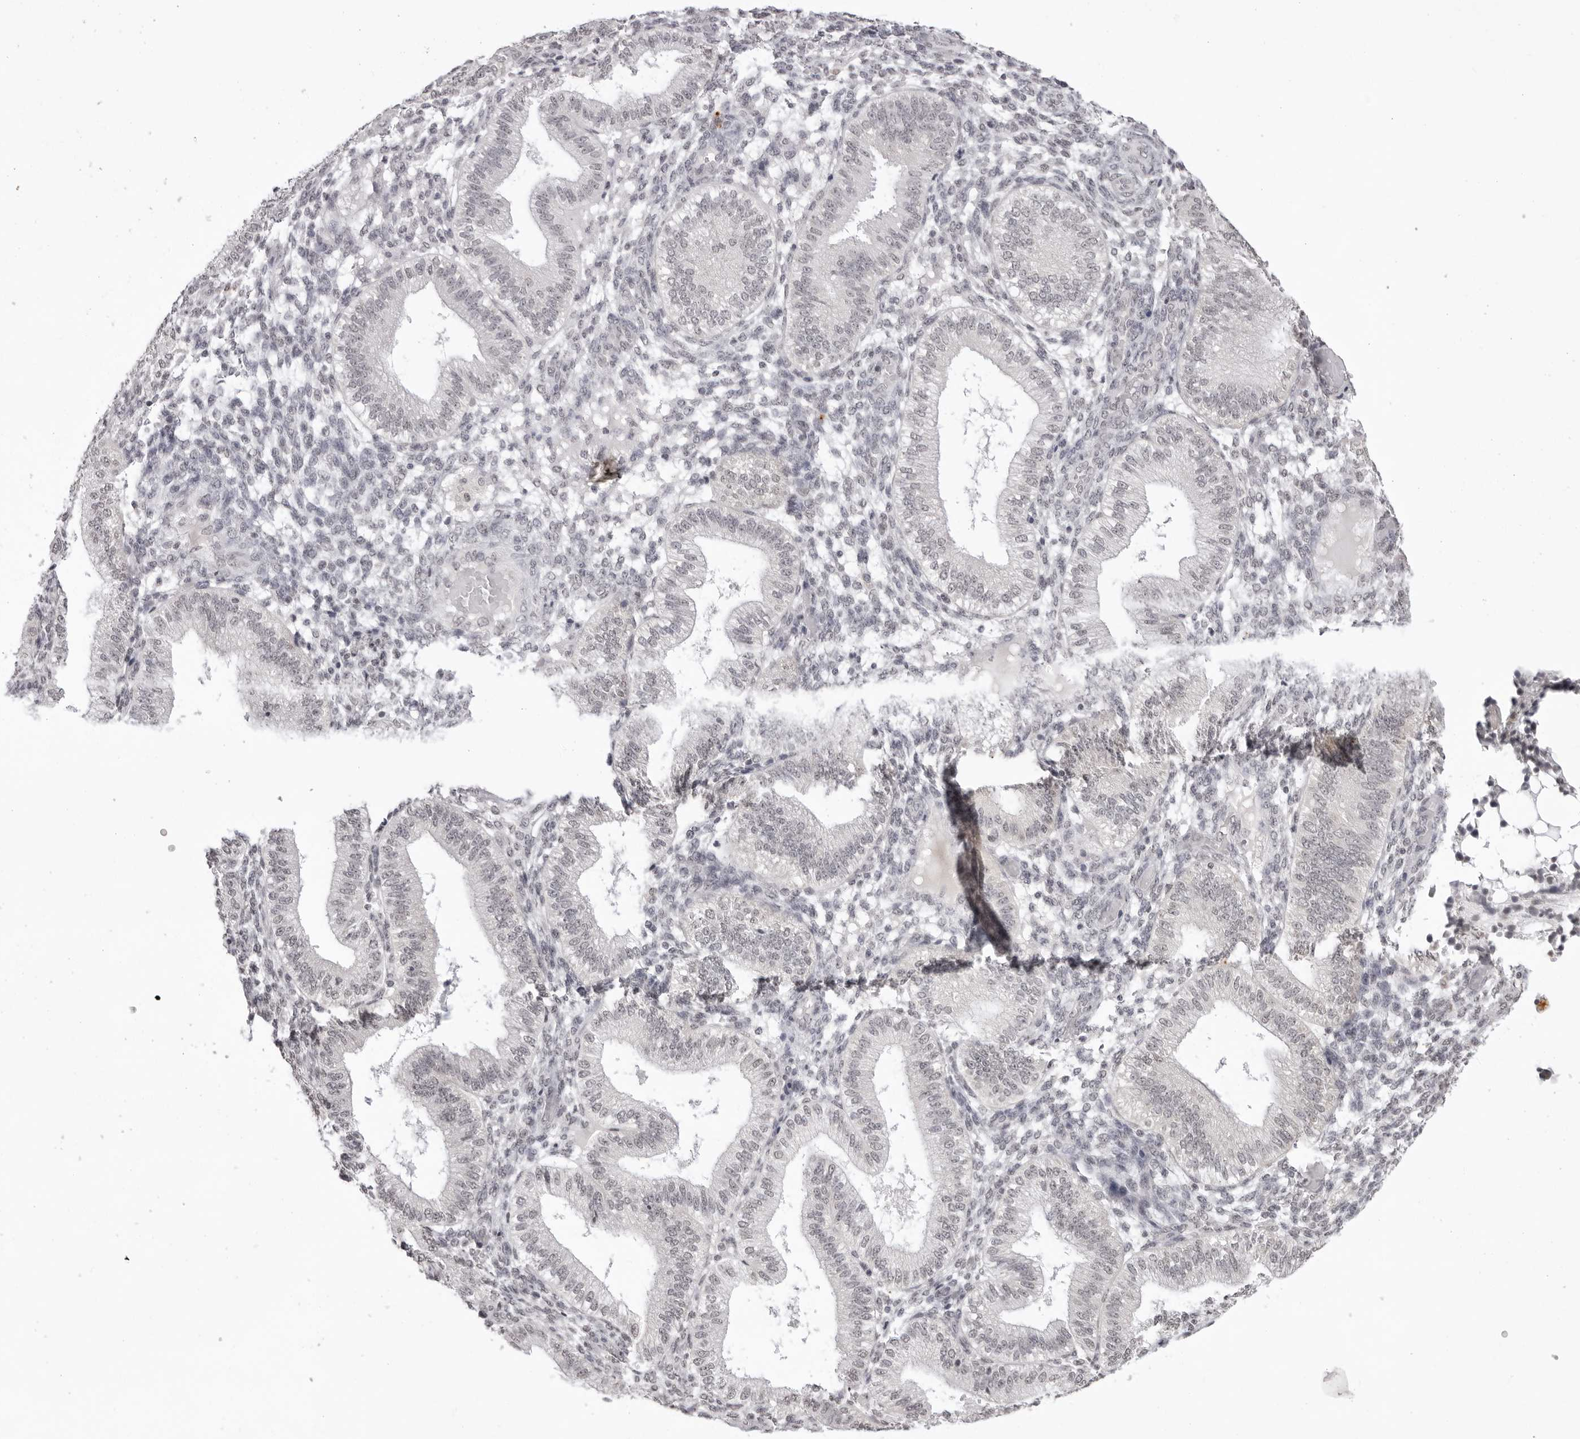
{"staining": {"intensity": "negative", "quantity": "none", "location": "none"}, "tissue": "endometrium", "cell_type": "Cells in endometrial stroma", "image_type": "normal", "snomed": [{"axis": "morphology", "description": "Normal tissue, NOS"}, {"axis": "topography", "description": "Endometrium"}], "caption": "A high-resolution histopathology image shows immunohistochemistry (IHC) staining of benign endometrium, which shows no significant positivity in cells in endometrial stroma. (DAB (3,3'-diaminobenzidine) immunohistochemistry with hematoxylin counter stain).", "gene": "NTM", "patient": {"sex": "female", "age": 39}}